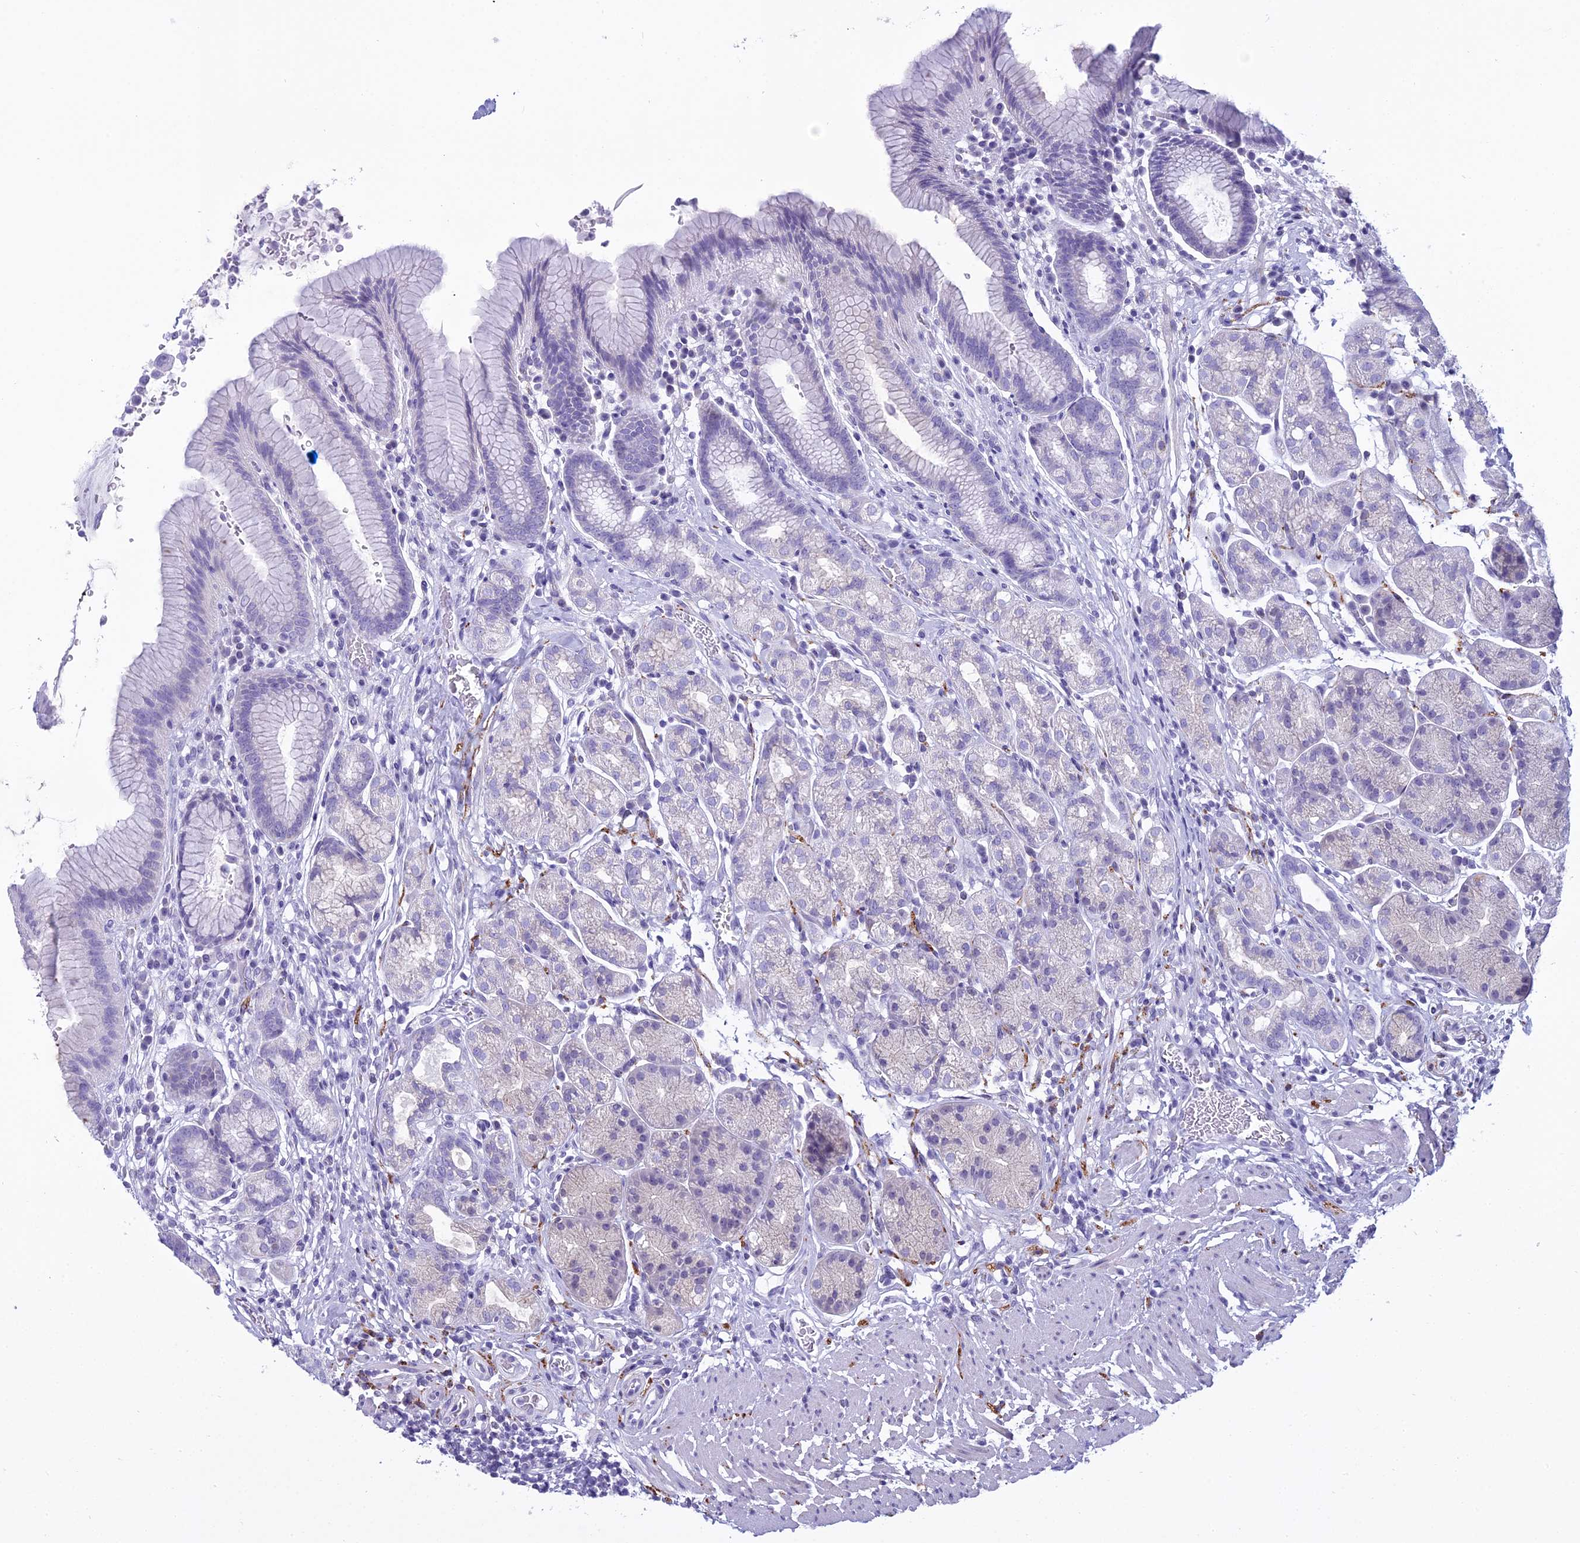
{"staining": {"intensity": "negative", "quantity": "none", "location": "none"}, "tissue": "stomach", "cell_type": "Glandular cells", "image_type": "normal", "snomed": [{"axis": "morphology", "description": "Normal tissue, NOS"}, {"axis": "topography", "description": "Stomach"}], "caption": "This is a histopathology image of immunohistochemistry staining of benign stomach, which shows no positivity in glandular cells.", "gene": "MAP6", "patient": {"sex": "male", "age": 63}}